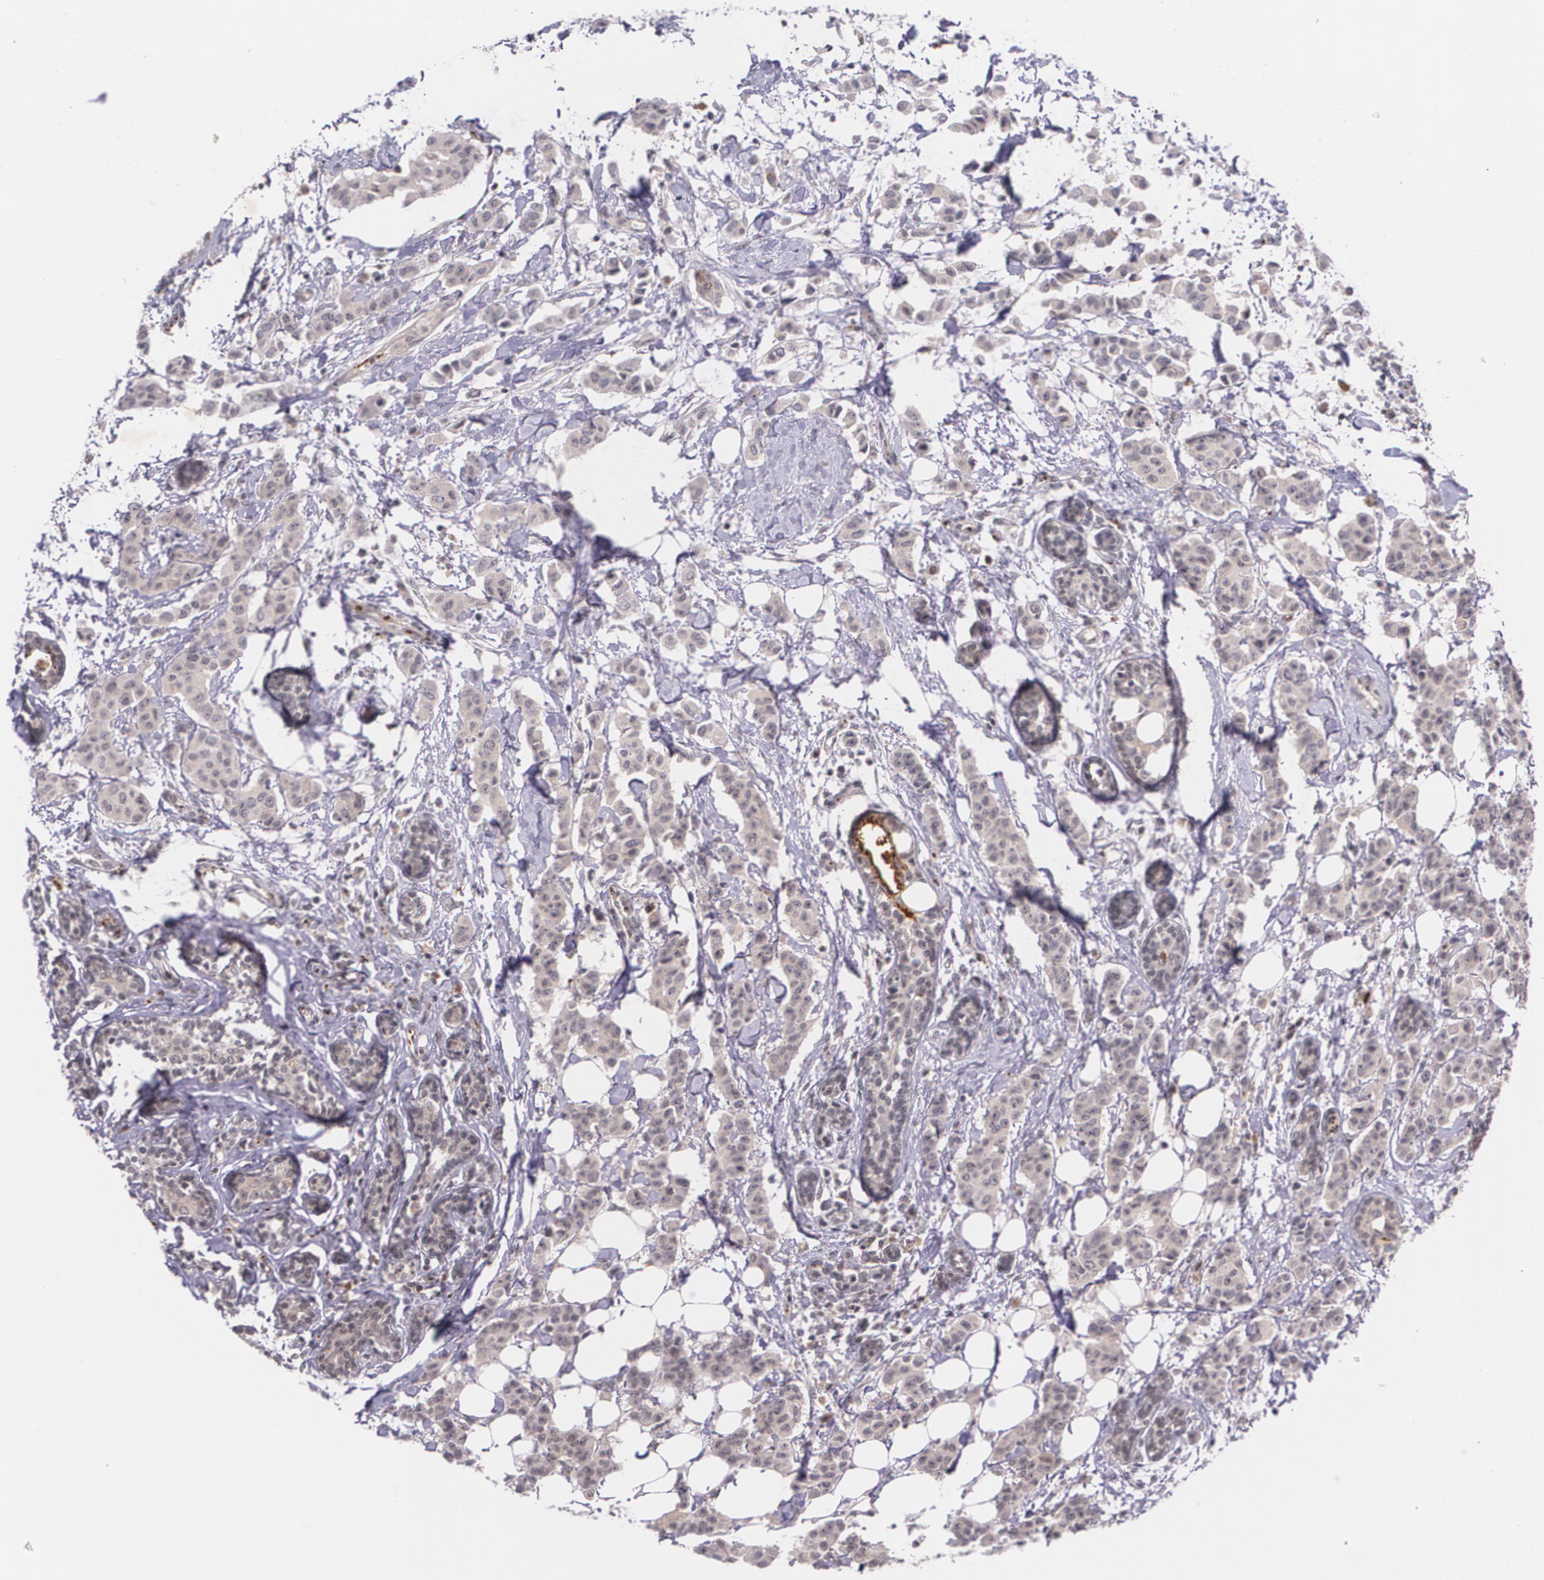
{"staining": {"intensity": "weak", "quantity": ">75%", "location": "cytoplasmic/membranous"}, "tissue": "breast cancer", "cell_type": "Tumor cells", "image_type": "cancer", "snomed": [{"axis": "morphology", "description": "Duct carcinoma"}, {"axis": "topography", "description": "Breast"}], "caption": "IHC image of human breast cancer stained for a protein (brown), which demonstrates low levels of weak cytoplasmic/membranous positivity in approximately >75% of tumor cells.", "gene": "TM4SF1", "patient": {"sex": "female", "age": 40}}